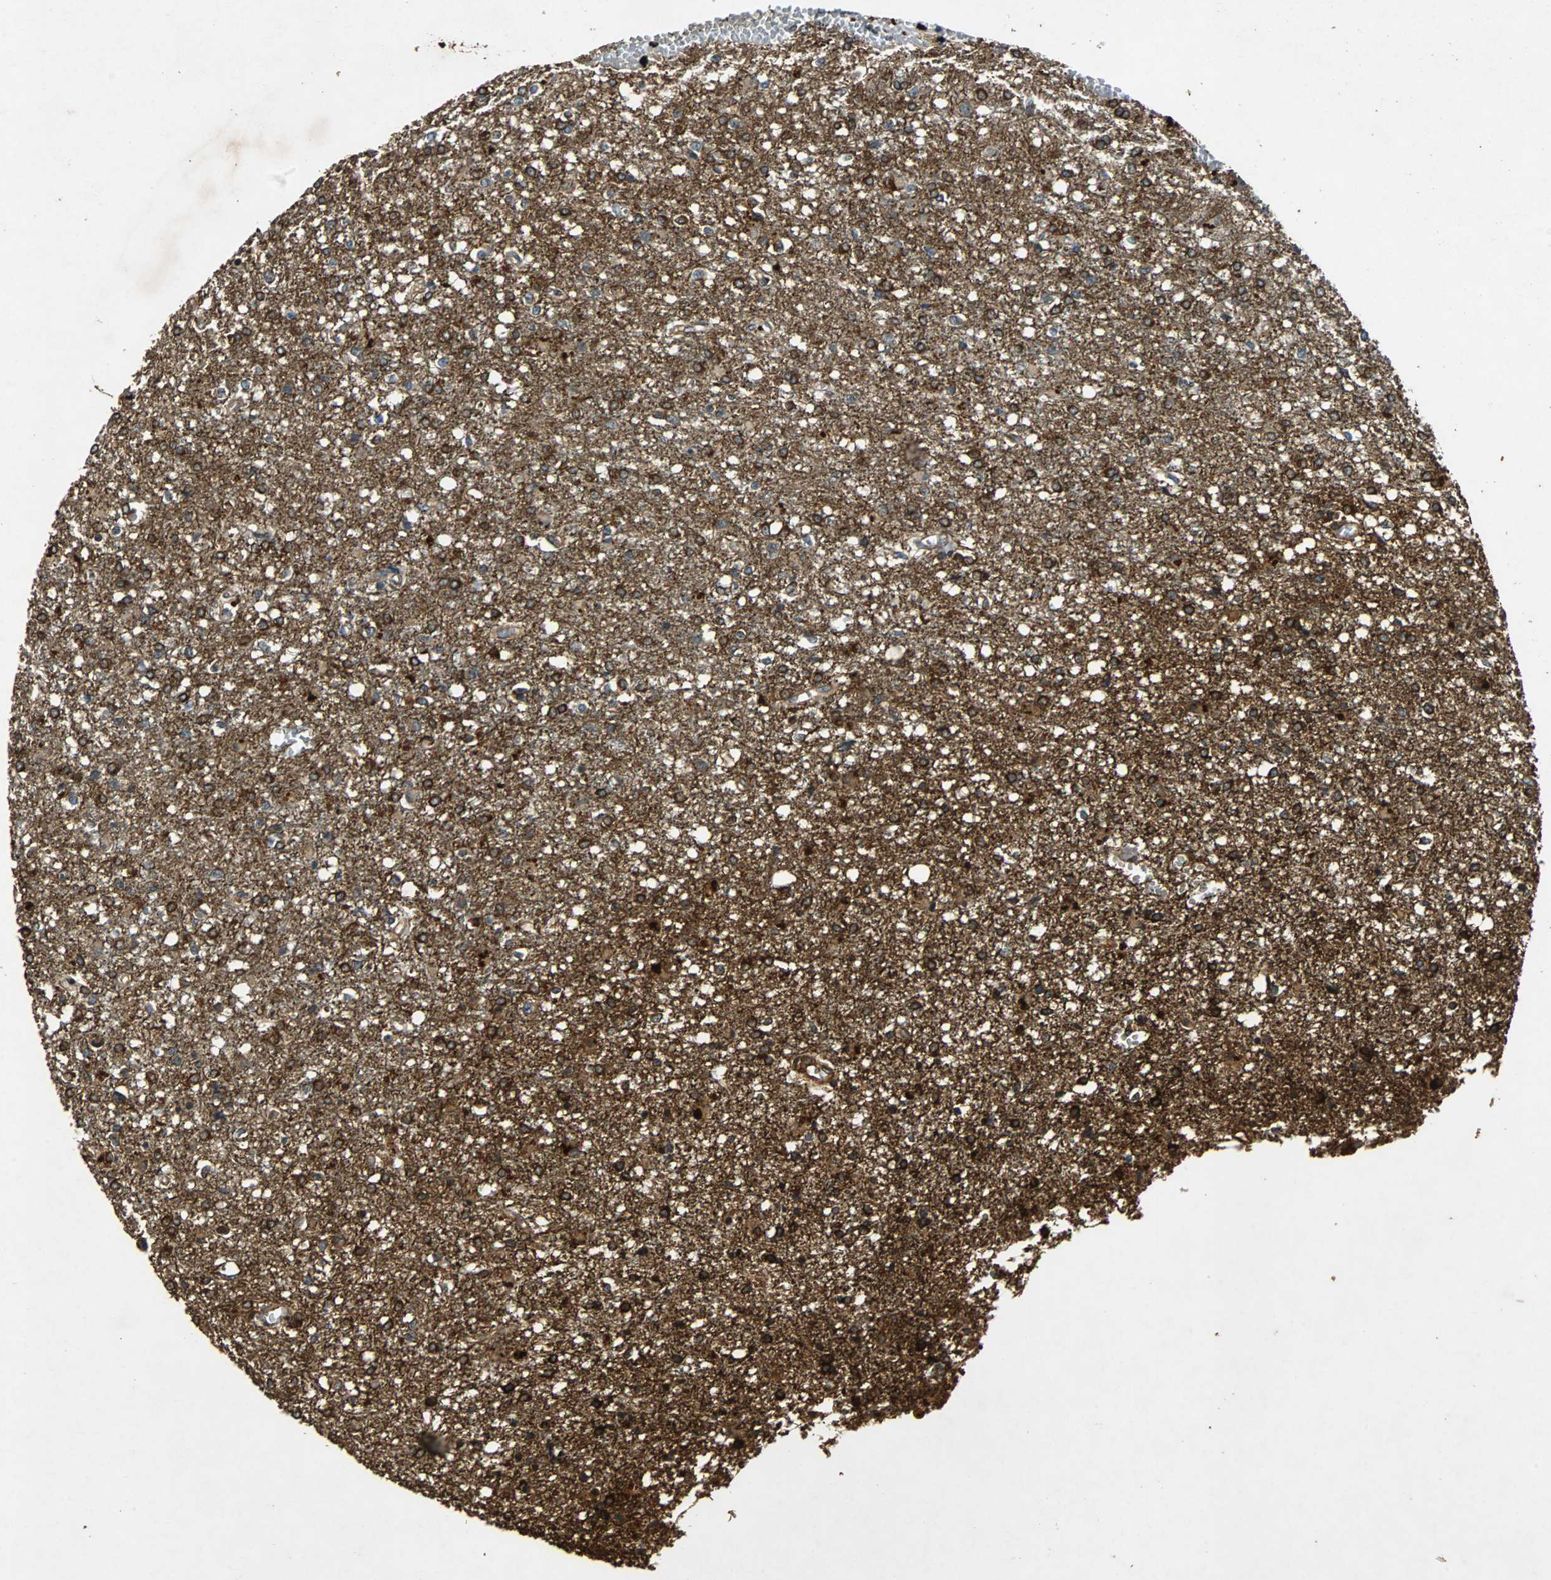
{"staining": {"intensity": "strong", "quantity": ">75%", "location": "cytoplasmic/membranous"}, "tissue": "glioma", "cell_type": "Tumor cells", "image_type": "cancer", "snomed": [{"axis": "morphology", "description": "Glioma, malignant, High grade"}, {"axis": "topography", "description": "Cerebral cortex"}], "caption": "An image of high-grade glioma (malignant) stained for a protein reveals strong cytoplasmic/membranous brown staining in tumor cells. Using DAB (brown) and hematoxylin (blue) stains, captured at high magnification using brightfield microscopy.", "gene": "TUBA4A", "patient": {"sex": "male", "age": 76}}